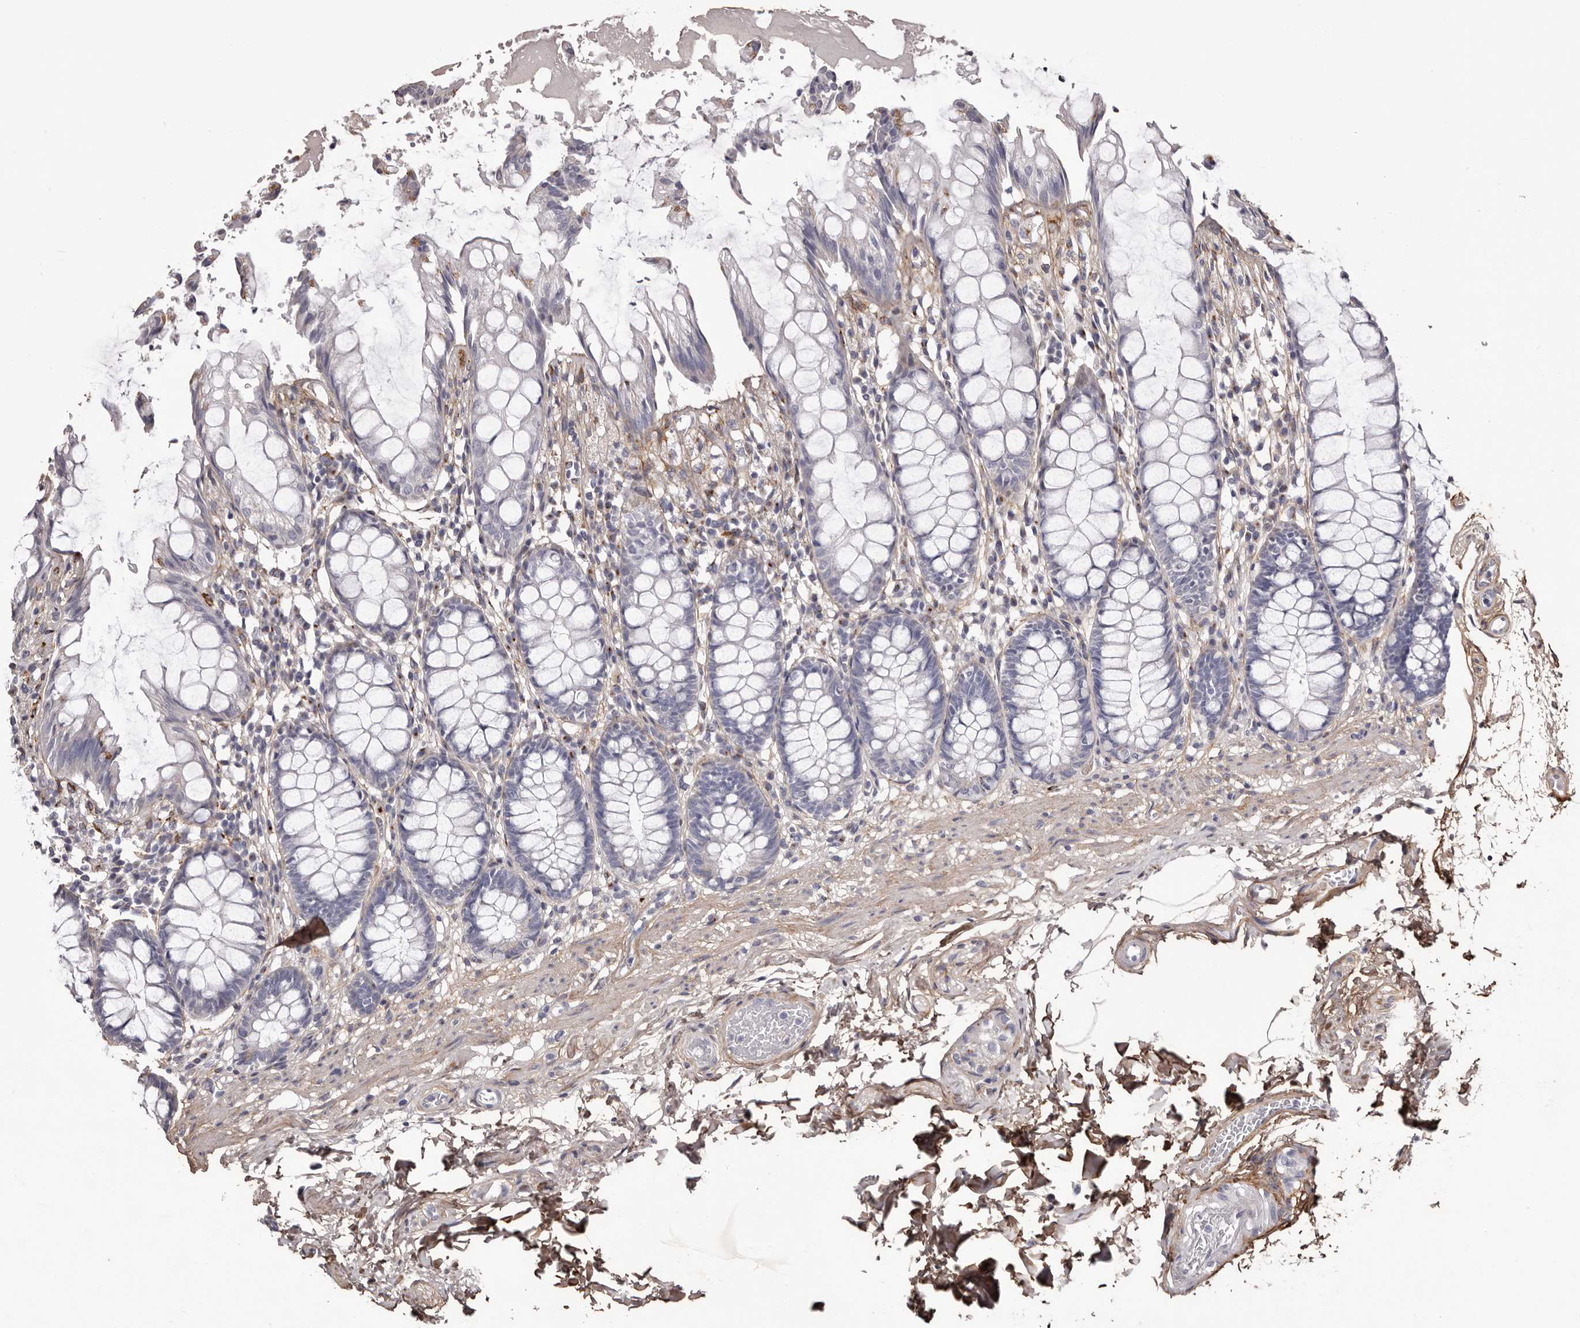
{"staining": {"intensity": "negative", "quantity": "none", "location": "none"}, "tissue": "rectum", "cell_type": "Glandular cells", "image_type": "normal", "snomed": [{"axis": "morphology", "description": "Normal tissue, NOS"}, {"axis": "topography", "description": "Rectum"}], "caption": "Protein analysis of normal rectum shows no significant positivity in glandular cells.", "gene": "COL6A1", "patient": {"sex": "male", "age": 64}}